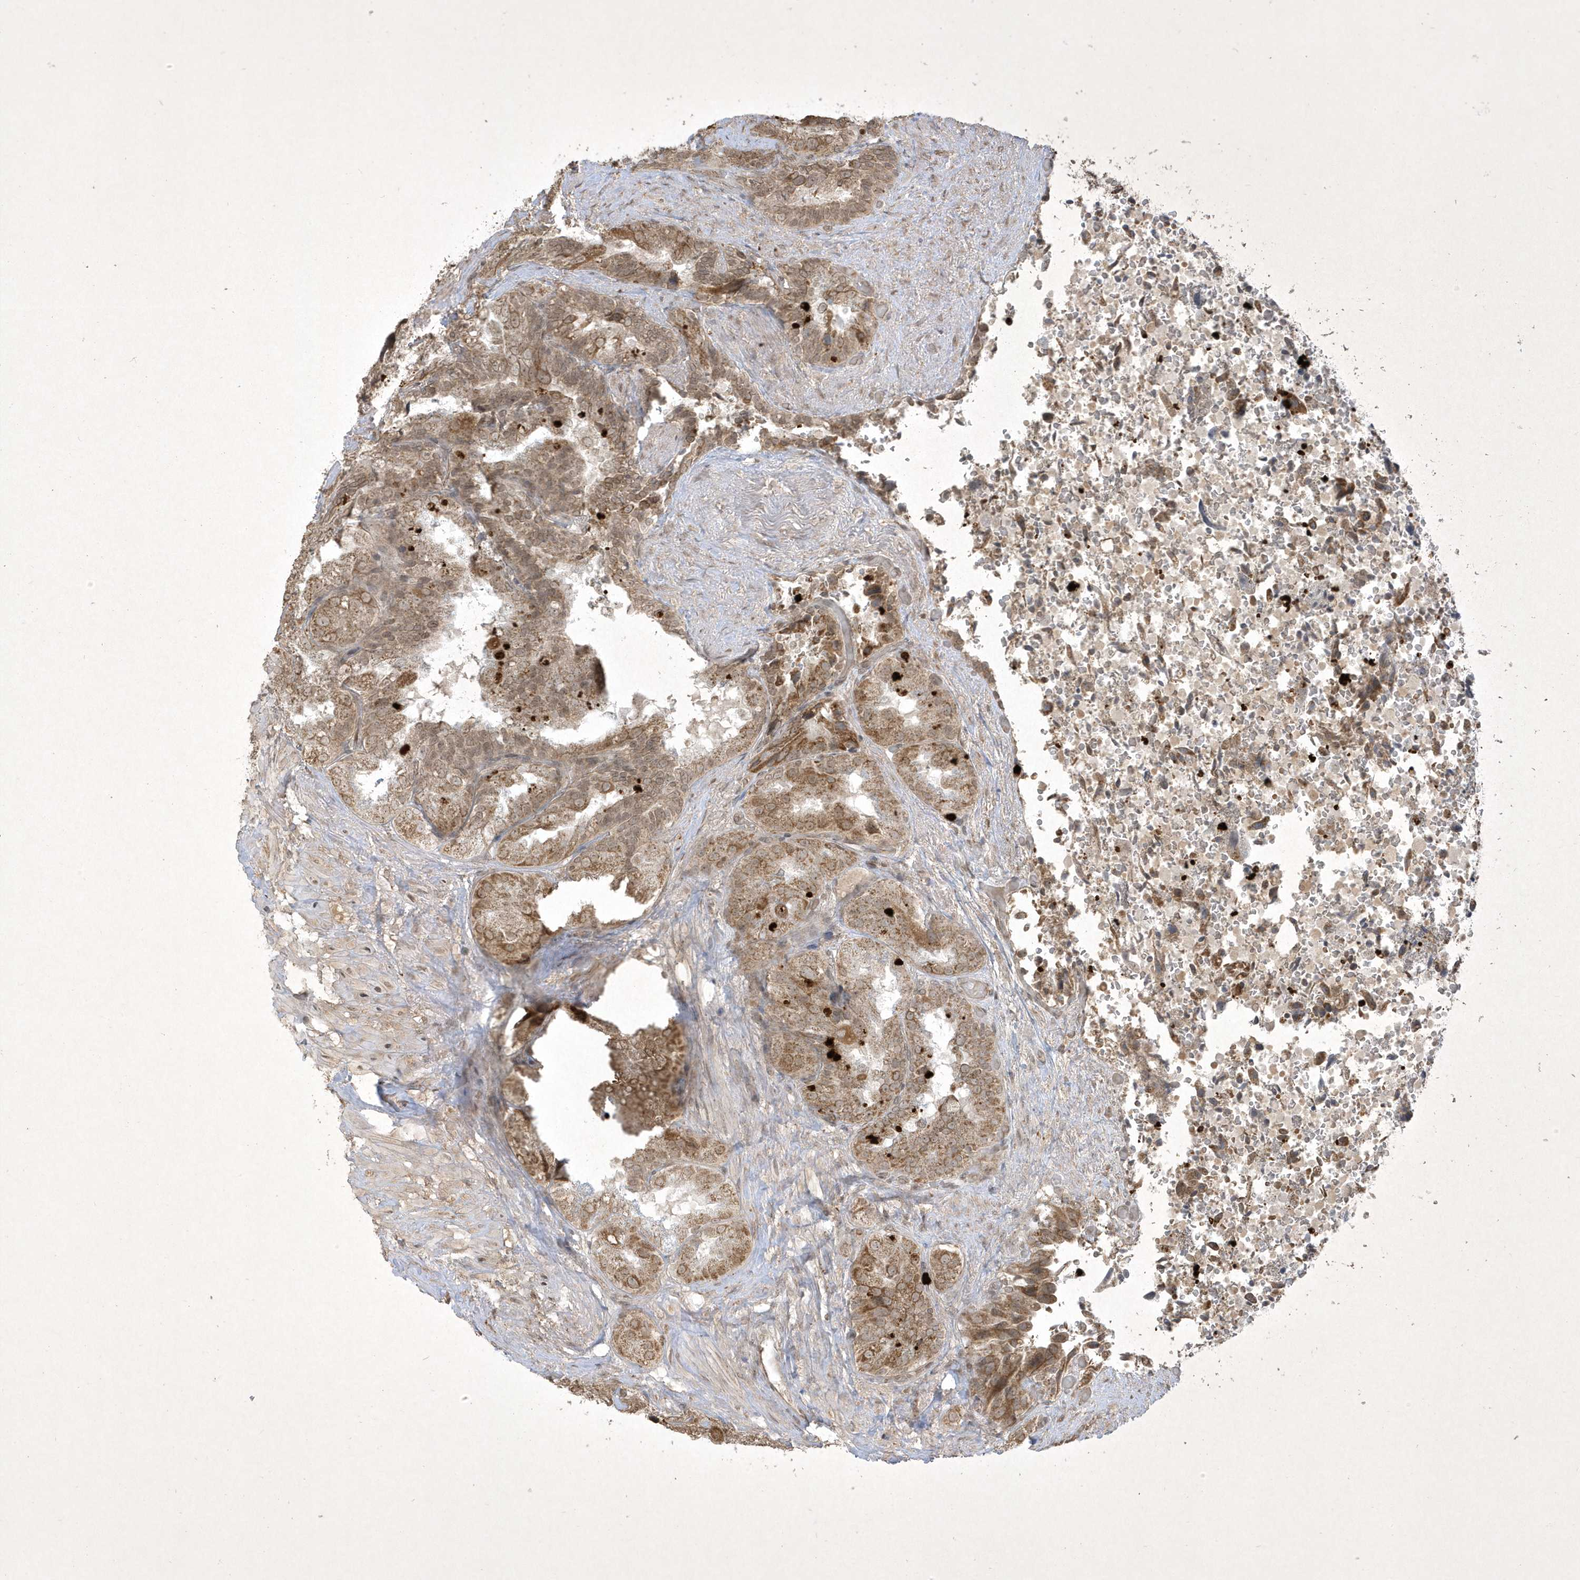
{"staining": {"intensity": "moderate", "quantity": ">75%", "location": "cytoplasmic/membranous"}, "tissue": "seminal vesicle", "cell_type": "Glandular cells", "image_type": "normal", "snomed": [{"axis": "morphology", "description": "Normal tissue, NOS"}, {"axis": "topography", "description": "Seminal veicle"}, {"axis": "topography", "description": "Peripheral nerve tissue"}], "caption": "This is an image of immunohistochemistry staining of benign seminal vesicle, which shows moderate staining in the cytoplasmic/membranous of glandular cells.", "gene": "ZNF213", "patient": {"sex": "male", "age": 63}}